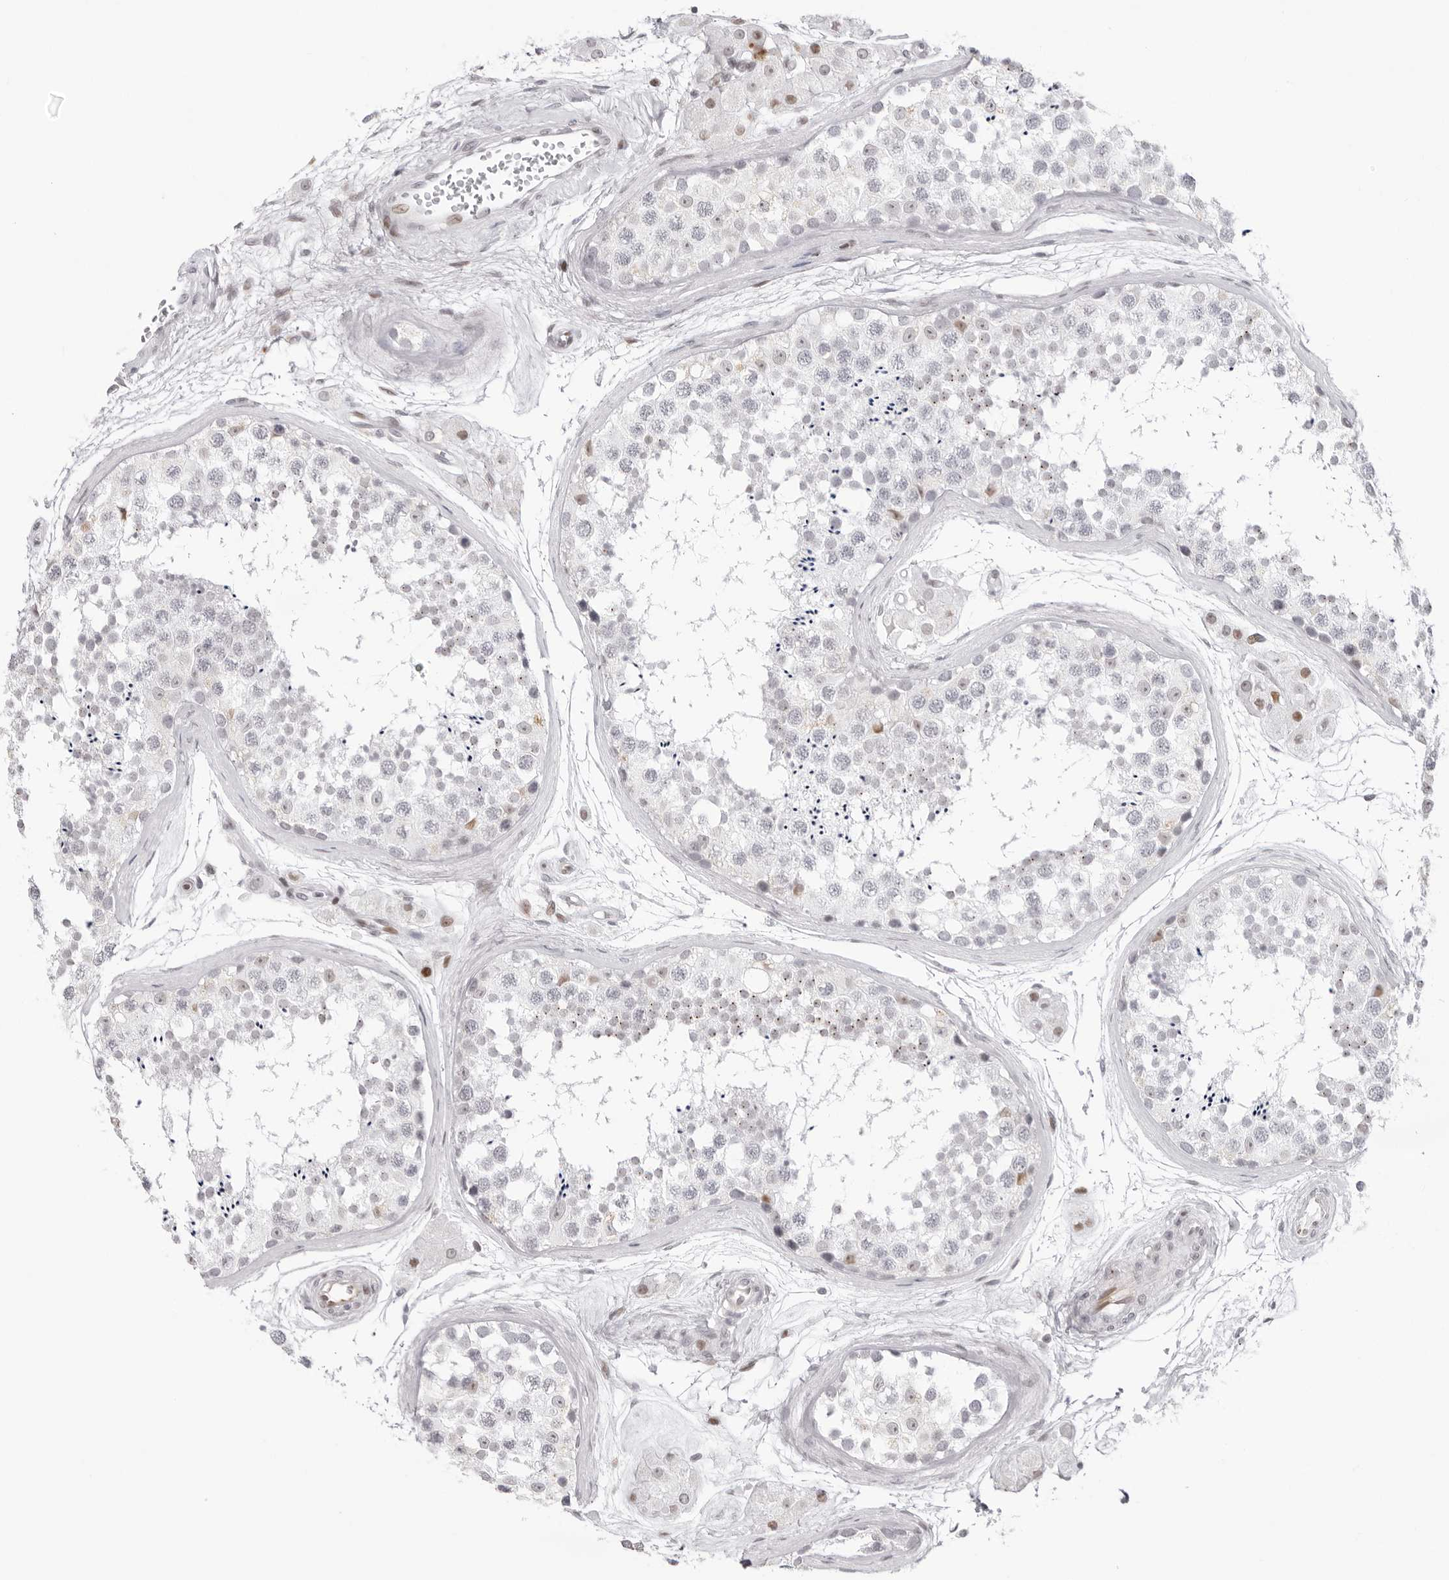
{"staining": {"intensity": "moderate", "quantity": "<25%", "location": "nuclear"}, "tissue": "testis", "cell_type": "Cells in seminiferous ducts", "image_type": "normal", "snomed": [{"axis": "morphology", "description": "Normal tissue, NOS"}, {"axis": "topography", "description": "Testis"}], "caption": "Cells in seminiferous ducts reveal low levels of moderate nuclear positivity in about <25% of cells in normal human testis.", "gene": "NTPCR", "patient": {"sex": "male", "age": 56}}